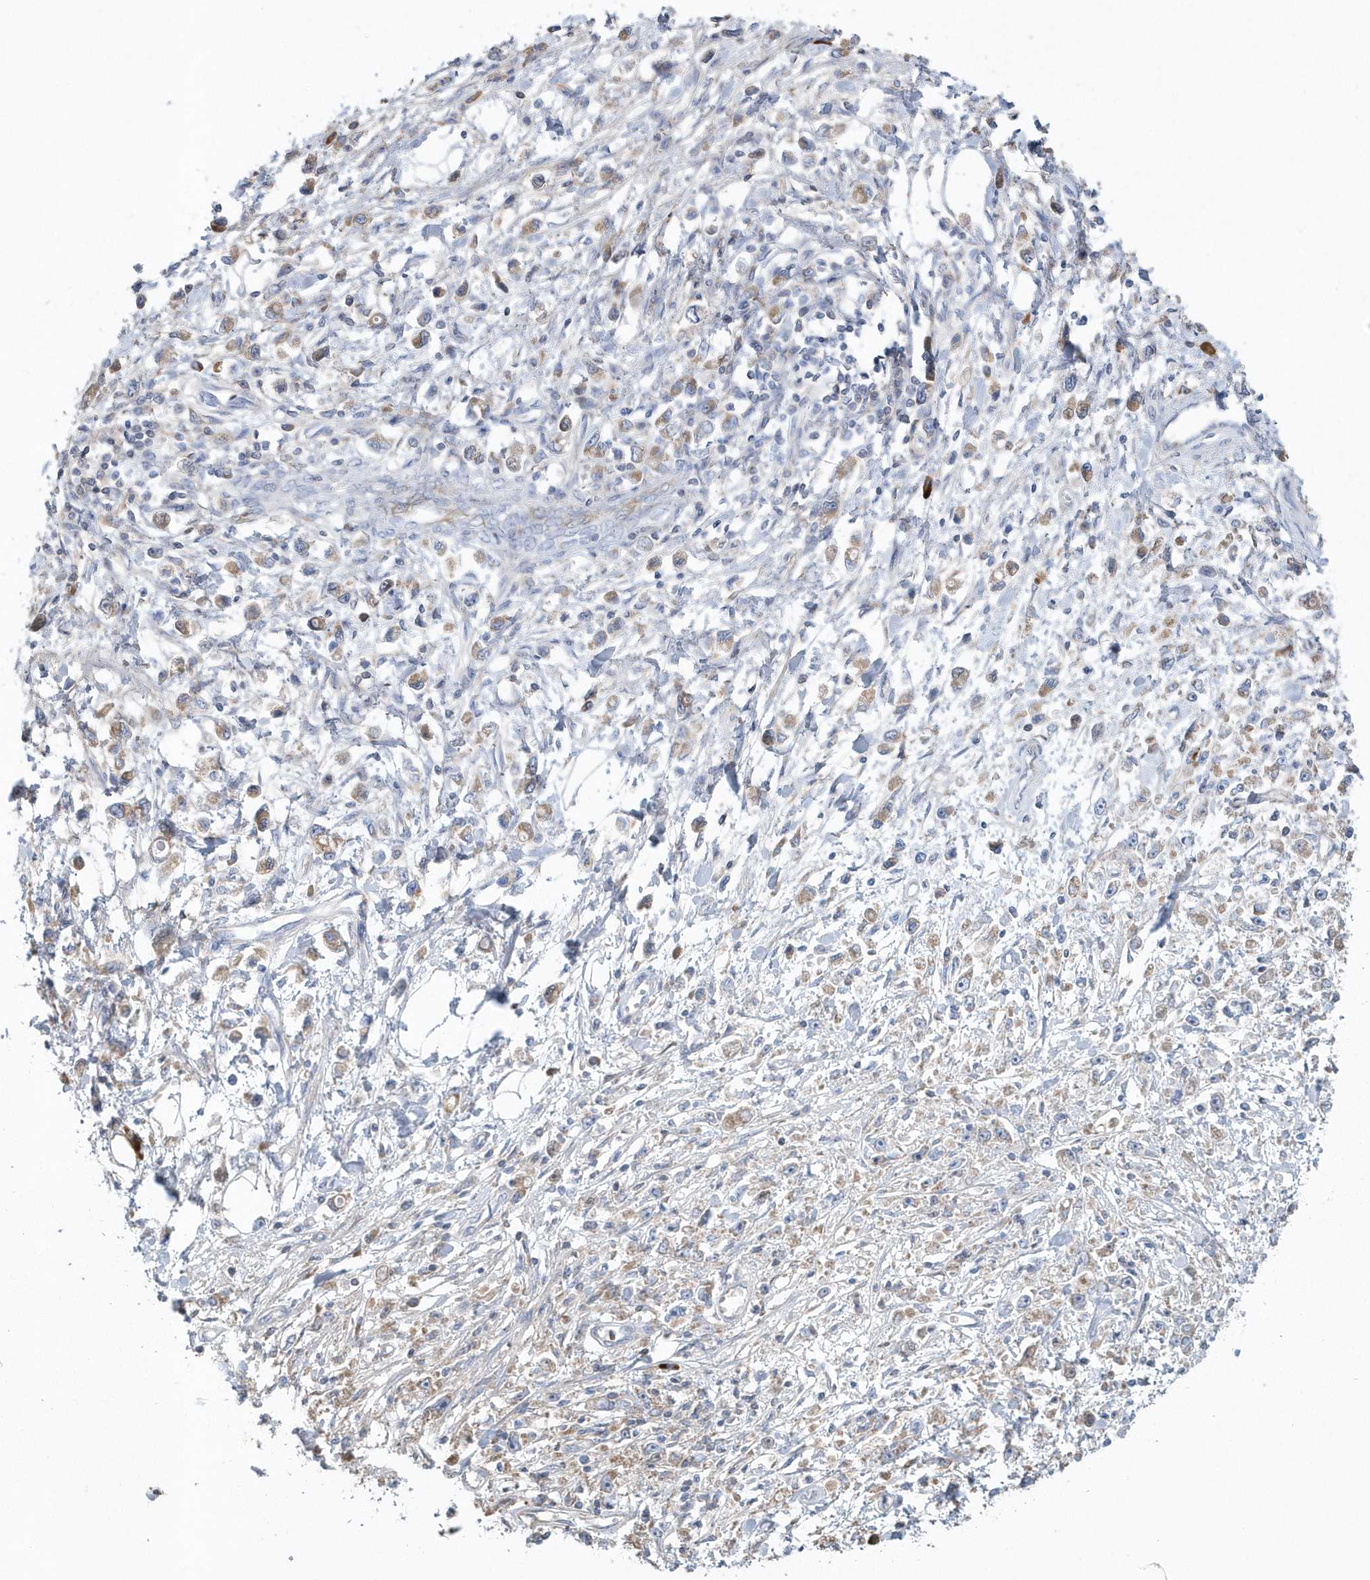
{"staining": {"intensity": "moderate", "quantity": ">75%", "location": "cytoplasmic/membranous"}, "tissue": "stomach cancer", "cell_type": "Tumor cells", "image_type": "cancer", "snomed": [{"axis": "morphology", "description": "Adenocarcinoma, NOS"}, {"axis": "topography", "description": "Stomach"}], "caption": "A brown stain highlights moderate cytoplasmic/membranous positivity of a protein in human adenocarcinoma (stomach) tumor cells.", "gene": "SPATA18", "patient": {"sex": "female", "age": 59}}